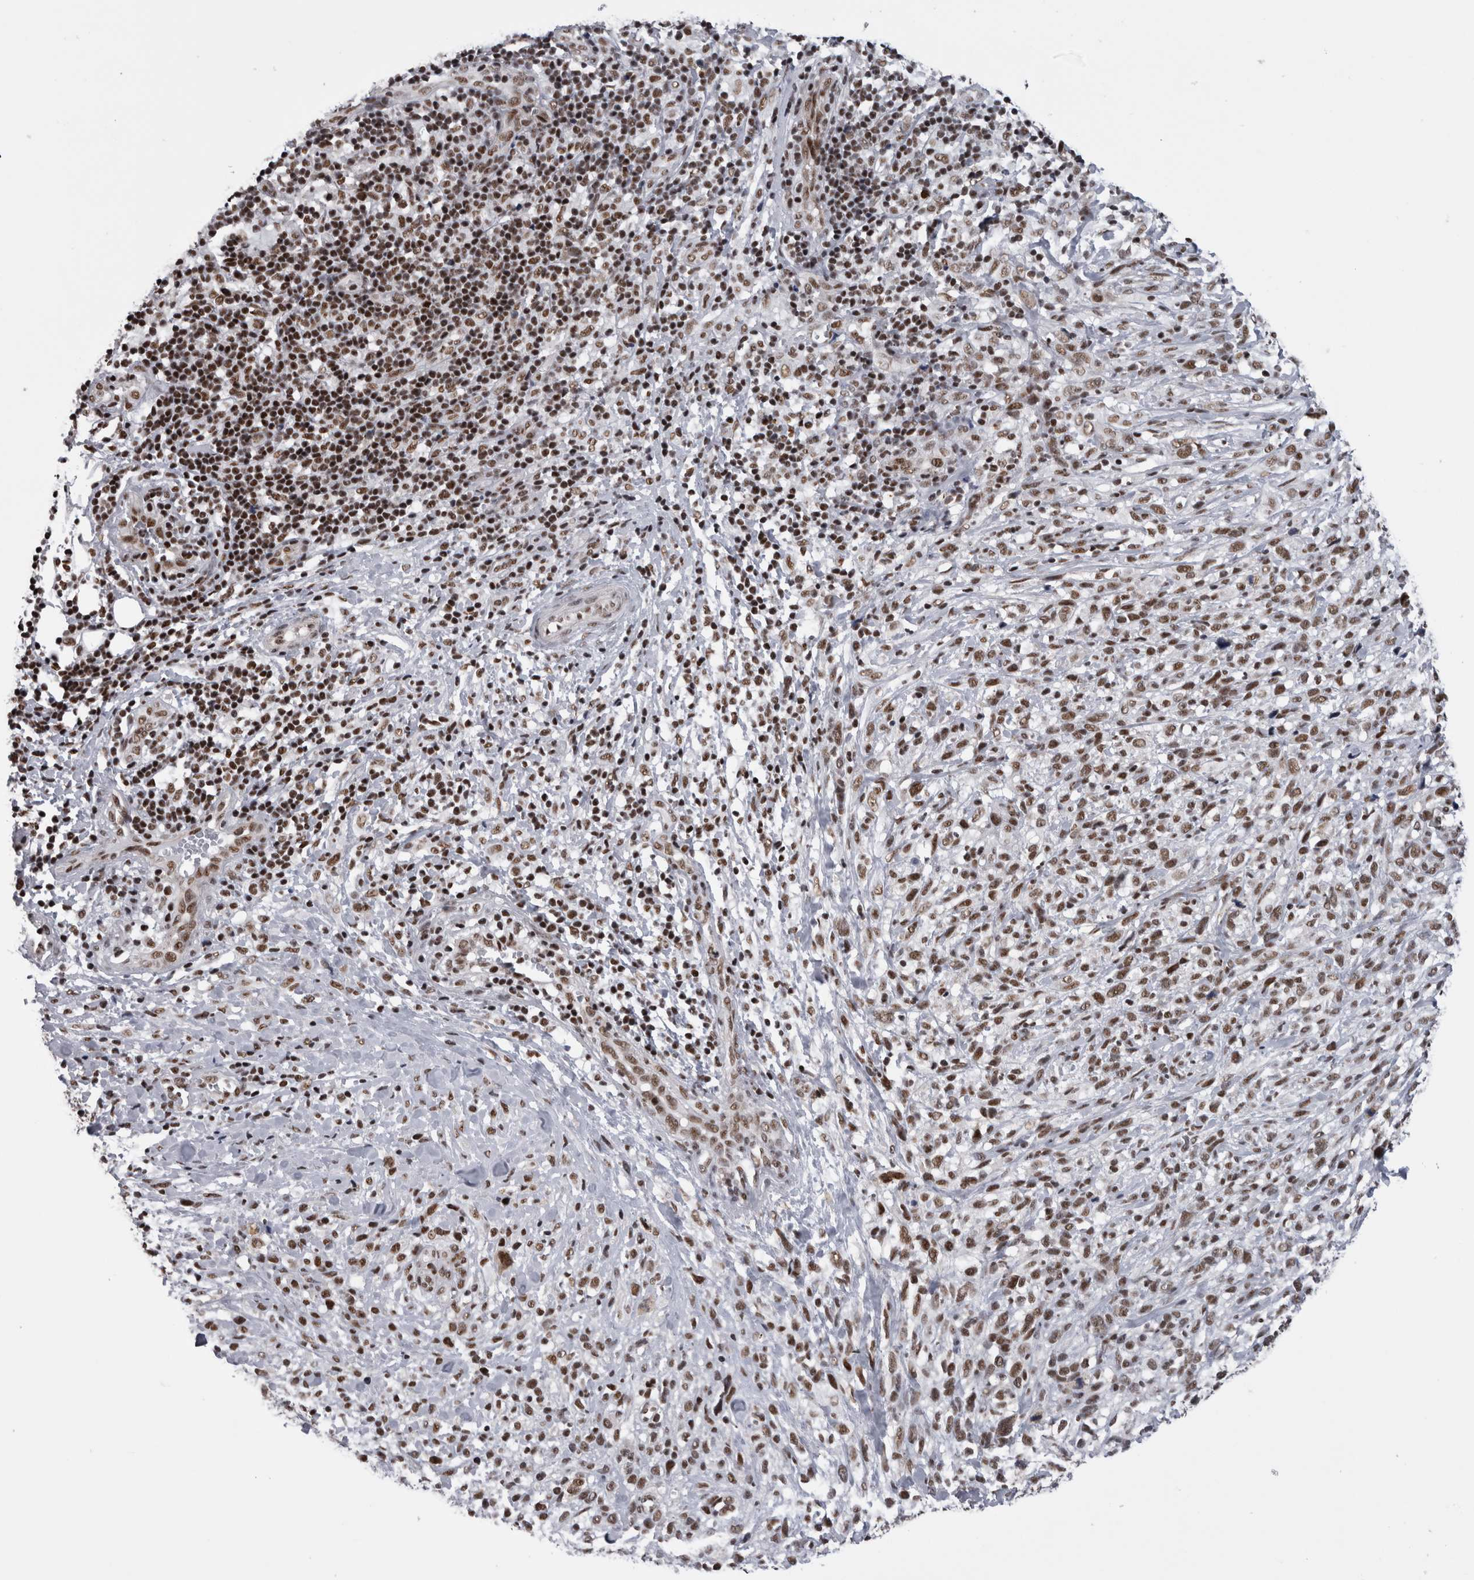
{"staining": {"intensity": "moderate", "quantity": ">75%", "location": "nuclear"}, "tissue": "melanoma", "cell_type": "Tumor cells", "image_type": "cancer", "snomed": [{"axis": "morphology", "description": "Malignant melanoma, NOS"}, {"axis": "topography", "description": "Skin"}], "caption": "Melanoma was stained to show a protein in brown. There is medium levels of moderate nuclear expression in about >75% of tumor cells. The staining was performed using DAB (3,3'-diaminobenzidine) to visualize the protein expression in brown, while the nuclei were stained in blue with hematoxylin (Magnification: 20x).", "gene": "CDK11A", "patient": {"sex": "female", "age": 55}}